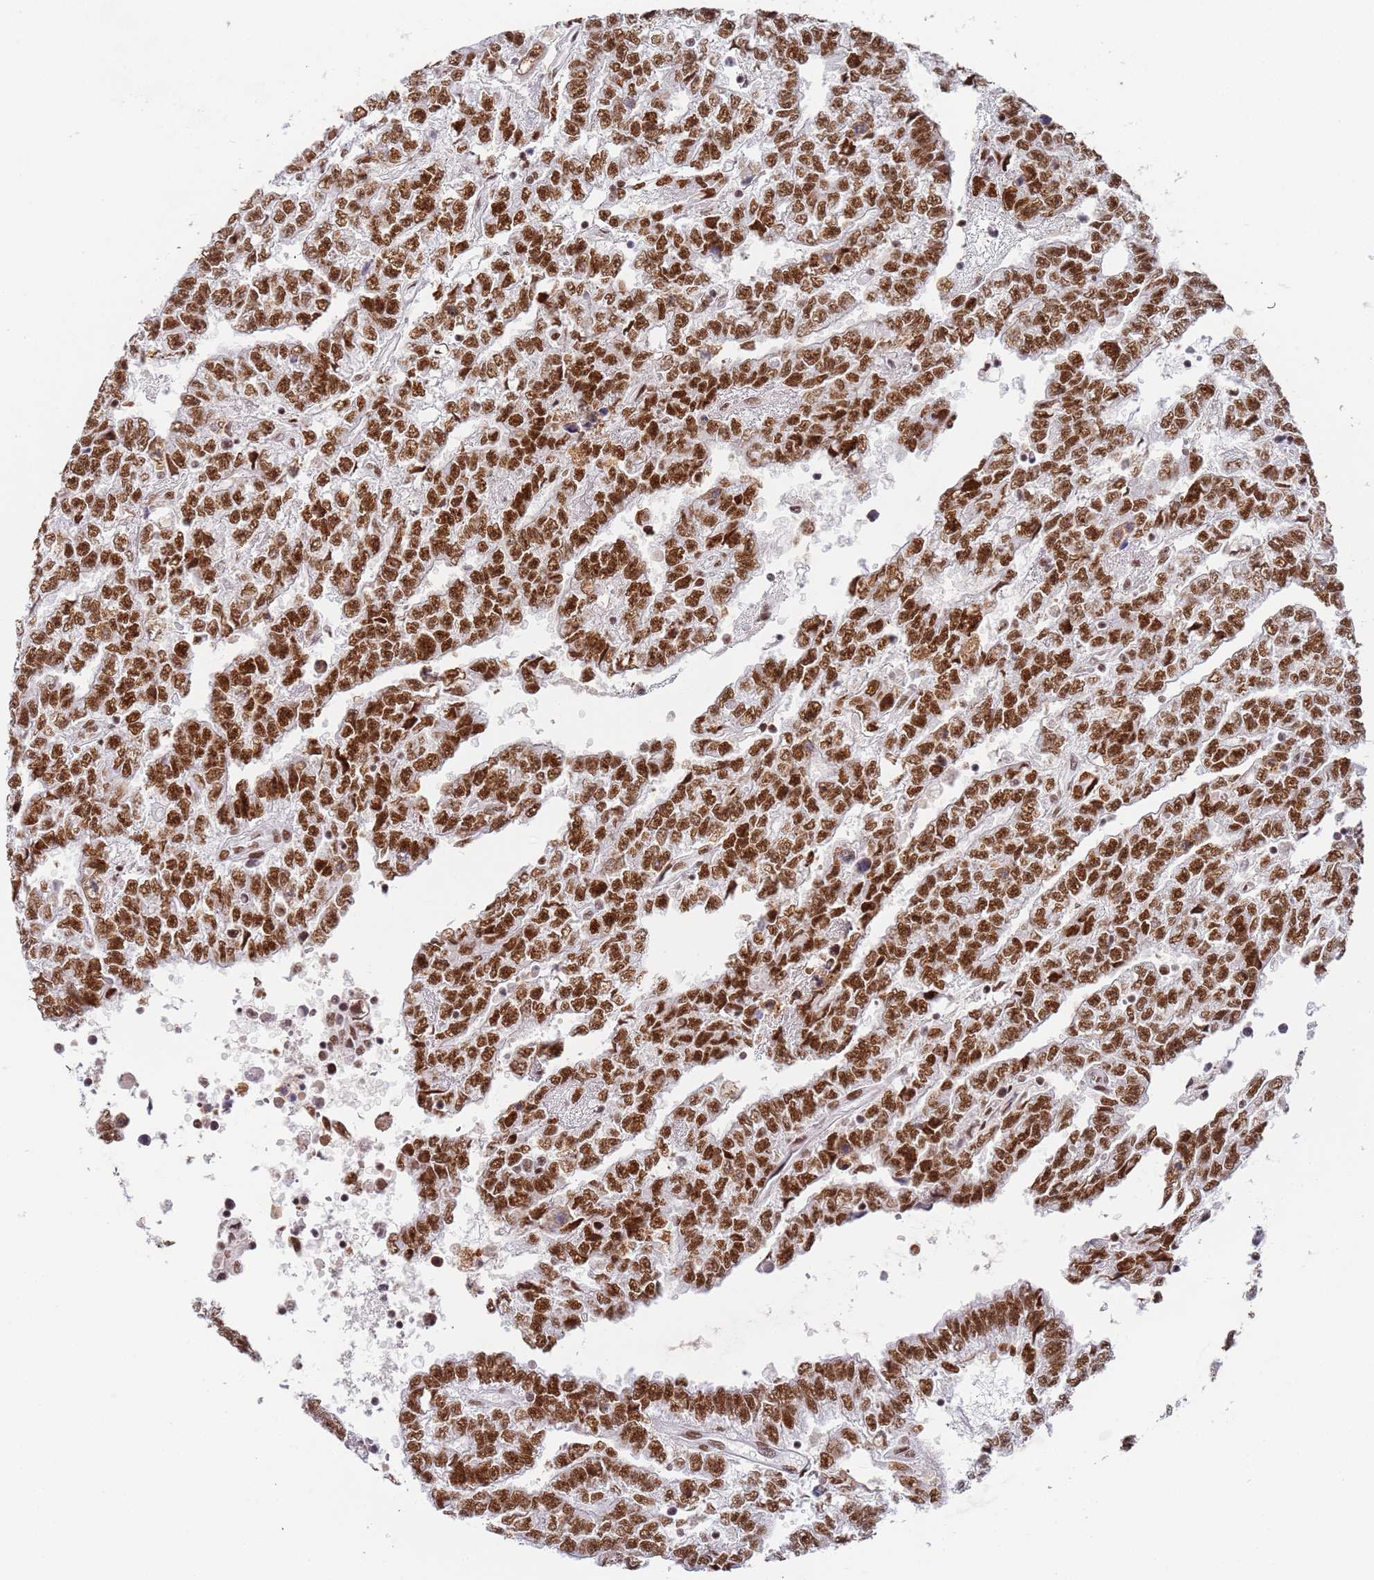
{"staining": {"intensity": "strong", "quantity": ">75%", "location": "nuclear"}, "tissue": "testis cancer", "cell_type": "Tumor cells", "image_type": "cancer", "snomed": [{"axis": "morphology", "description": "Carcinoma, Embryonal, NOS"}, {"axis": "topography", "description": "Testis"}], "caption": "Approximately >75% of tumor cells in human embryonal carcinoma (testis) exhibit strong nuclear protein staining as visualized by brown immunohistochemical staining.", "gene": "AKAP8L", "patient": {"sex": "male", "age": 25}}